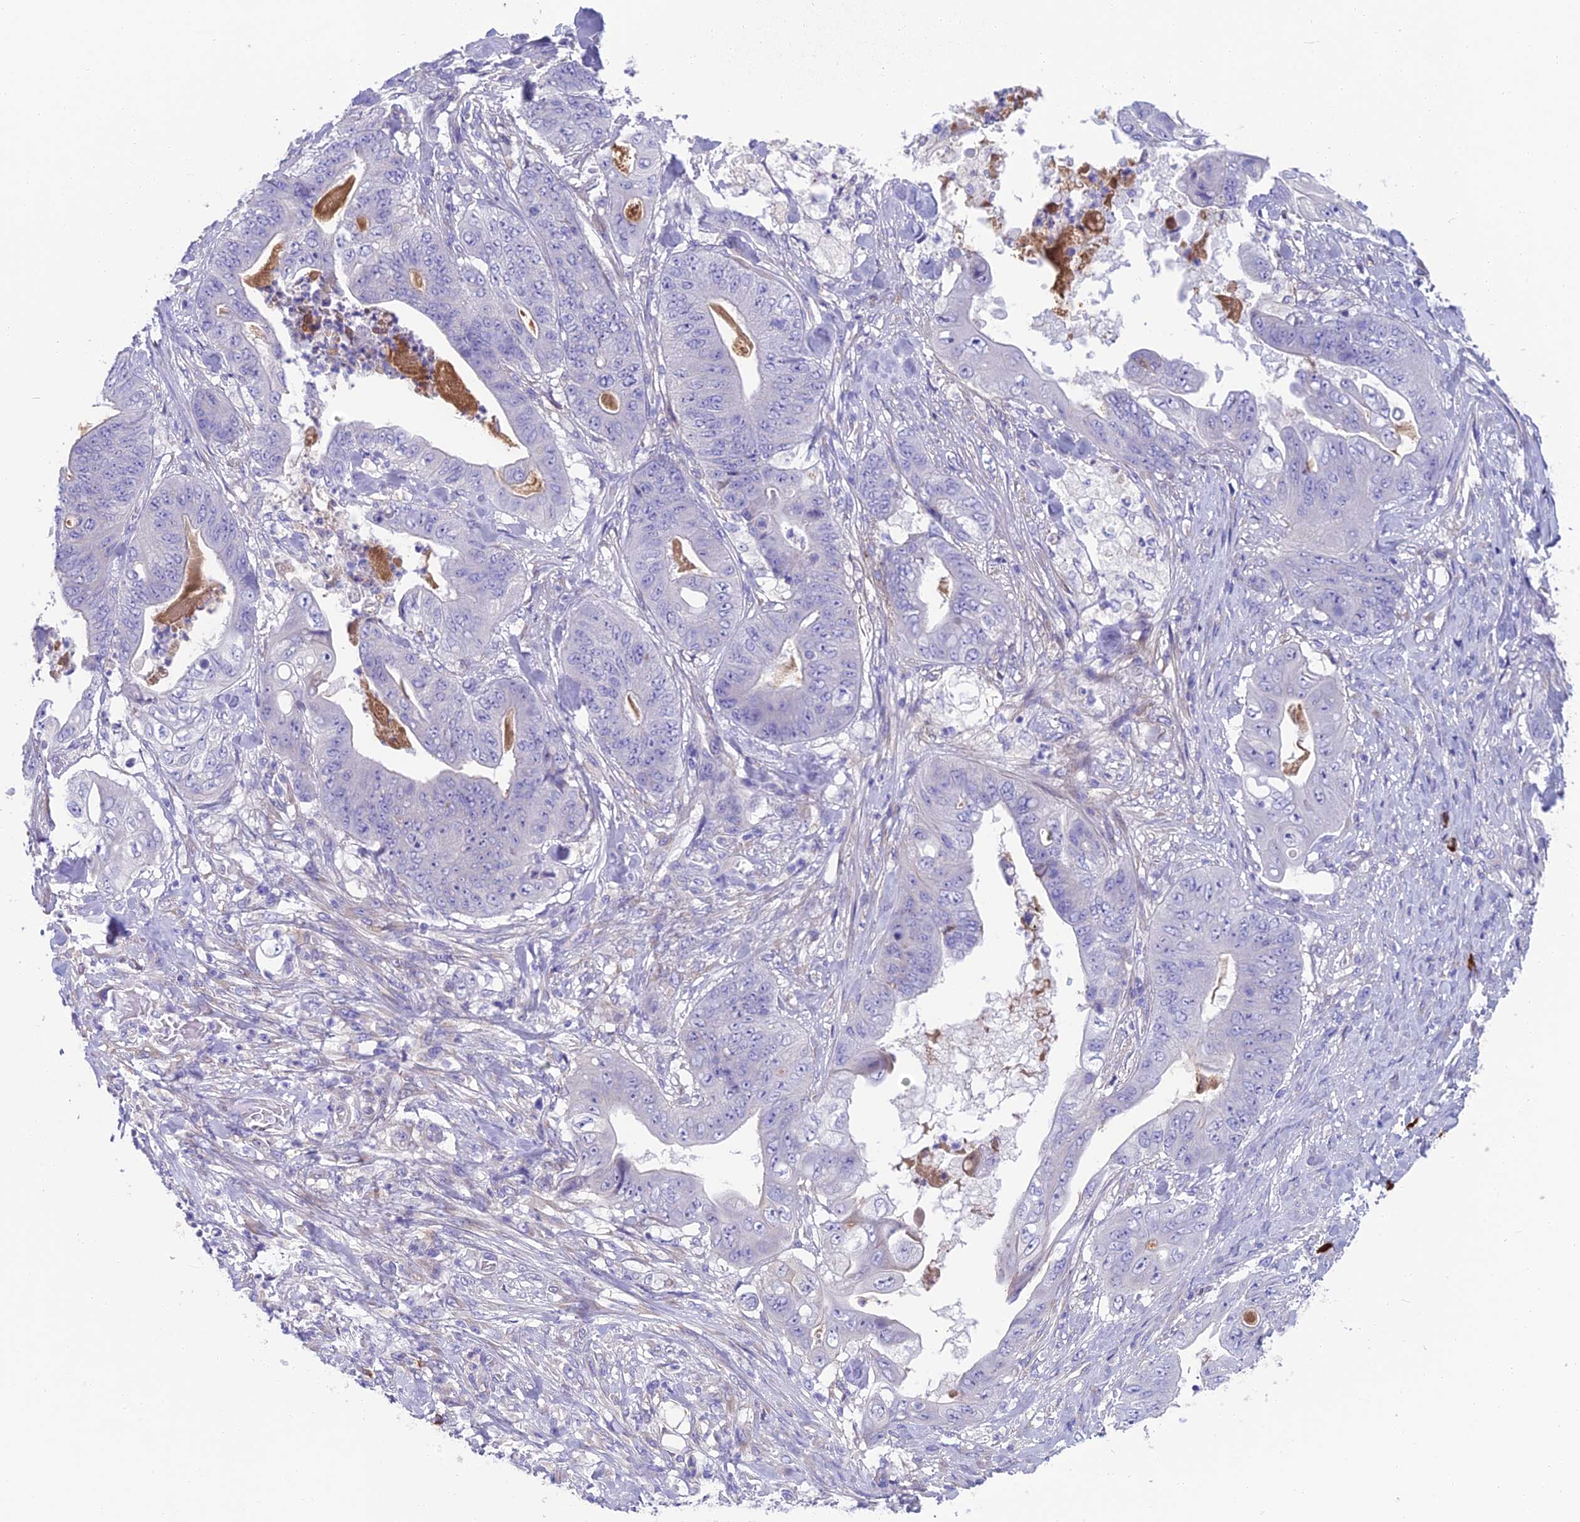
{"staining": {"intensity": "negative", "quantity": "none", "location": "none"}, "tissue": "stomach cancer", "cell_type": "Tumor cells", "image_type": "cancer", "snomed": [{"axis": "morphology", "description": "Adenocarcinoma, NOS"}, {"axis": "topography", "description": "Stomach"}], "caption": "Human stomach cancer (adenocarcinoma) stained for a protein using IHC demonstrates no staining in tumor cells.", "gene": "SNAP91", "patient": {"sex": "female", "age": 73}}